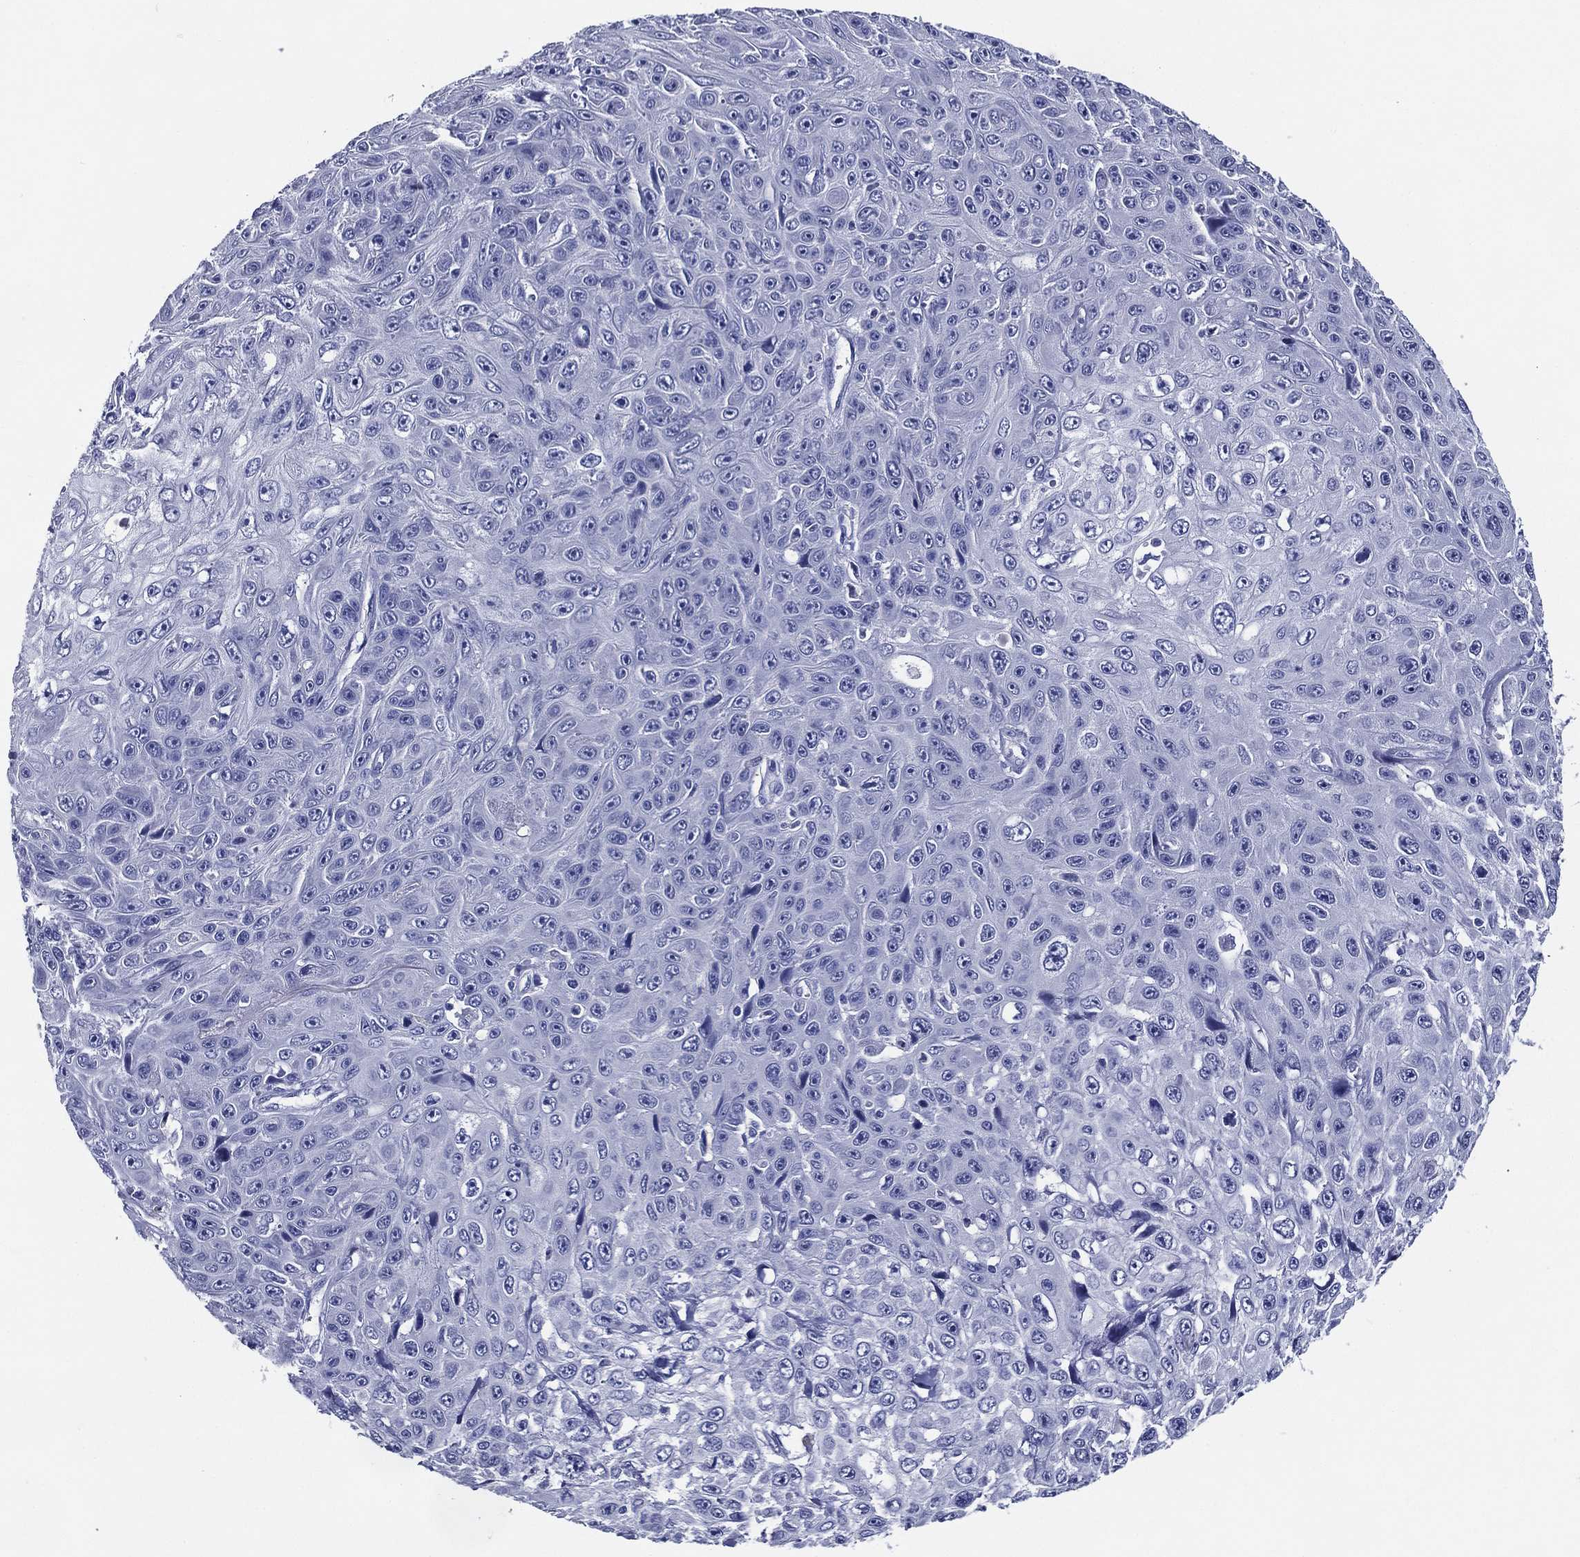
{"staining": {"intensity": "negative", "quantity": "none", "location": "none"}, "tissue": "skin cancer", "cell_type": "Tumor cells", "image_type": "cancer", "snomed": [{"axis": "morphology", "description": "Squamous cell carcinoma, NOS"}, {"axis": "topography", "description": "Skin"}], "caption": "Immunohistochemical staining of human skin squamous cell carcinoma displays no significant positivity in tumor cells.", "gene": "ACE2", "patient": {"sex": "male", "age": 82}}